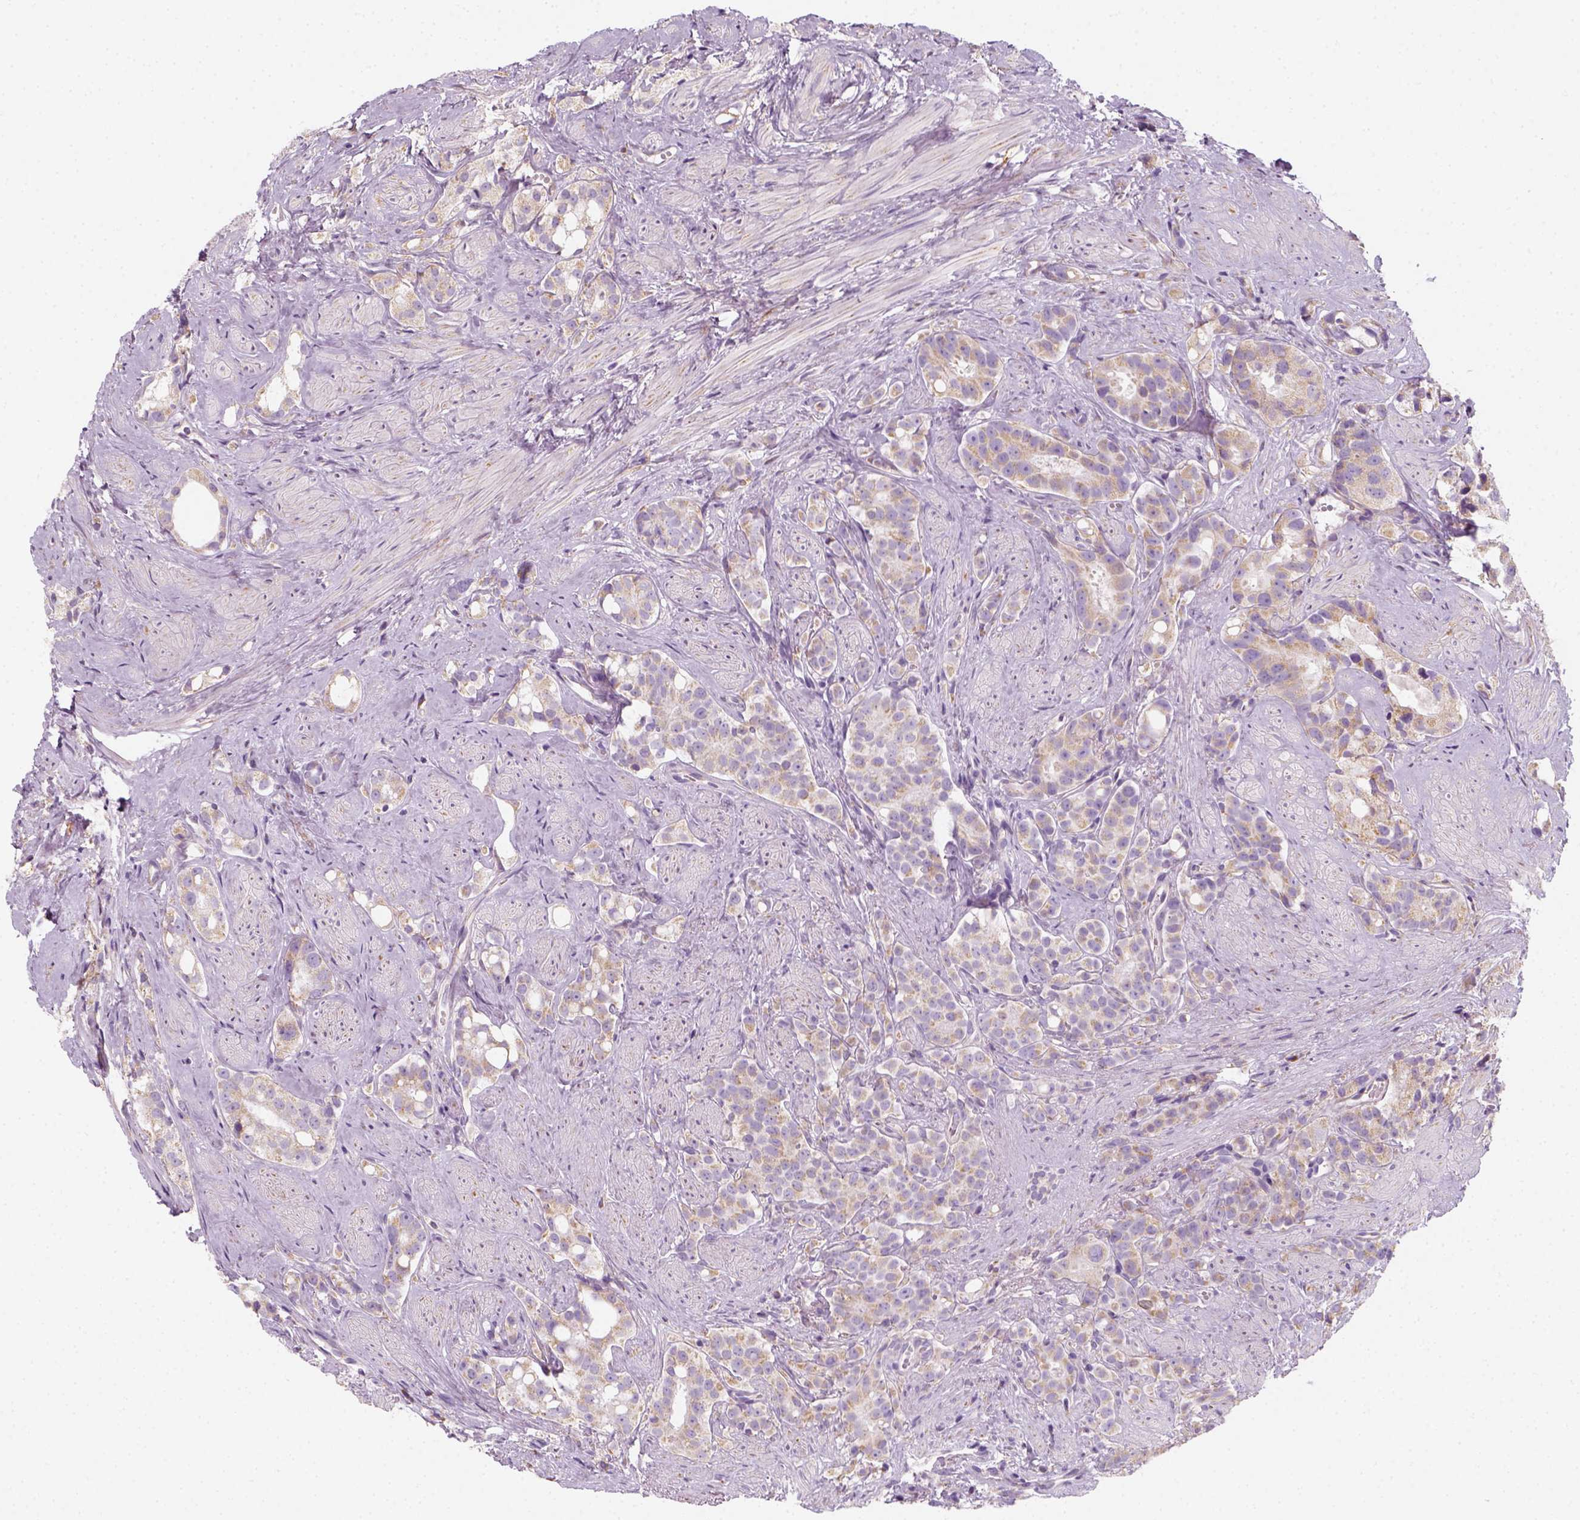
{"staining": {"intensity": "weak", "quantity": "25%-75%", "location": "cytoplasmic/membranous"}, "tissue": "prostate cancer", "cell_type": "Tumor cells", "image_type": "cancer", "snomed": [{"axis": "morphology", "description": "Adenocarcinoma, High grade"}, {"axis": "topography", "description": "Prostate"}], "caption": "Protein expression analysis of prostate cancer (high-grade adenocarcinoma) displays weak cytoplasmic/membranous positivity in about 25%-75% of tumor cells. (DAB IHC, brown staining for protein, blue staining for nuclei).", "gene": "AWAT2", "patient": {"sex": "male", "age": 75}}